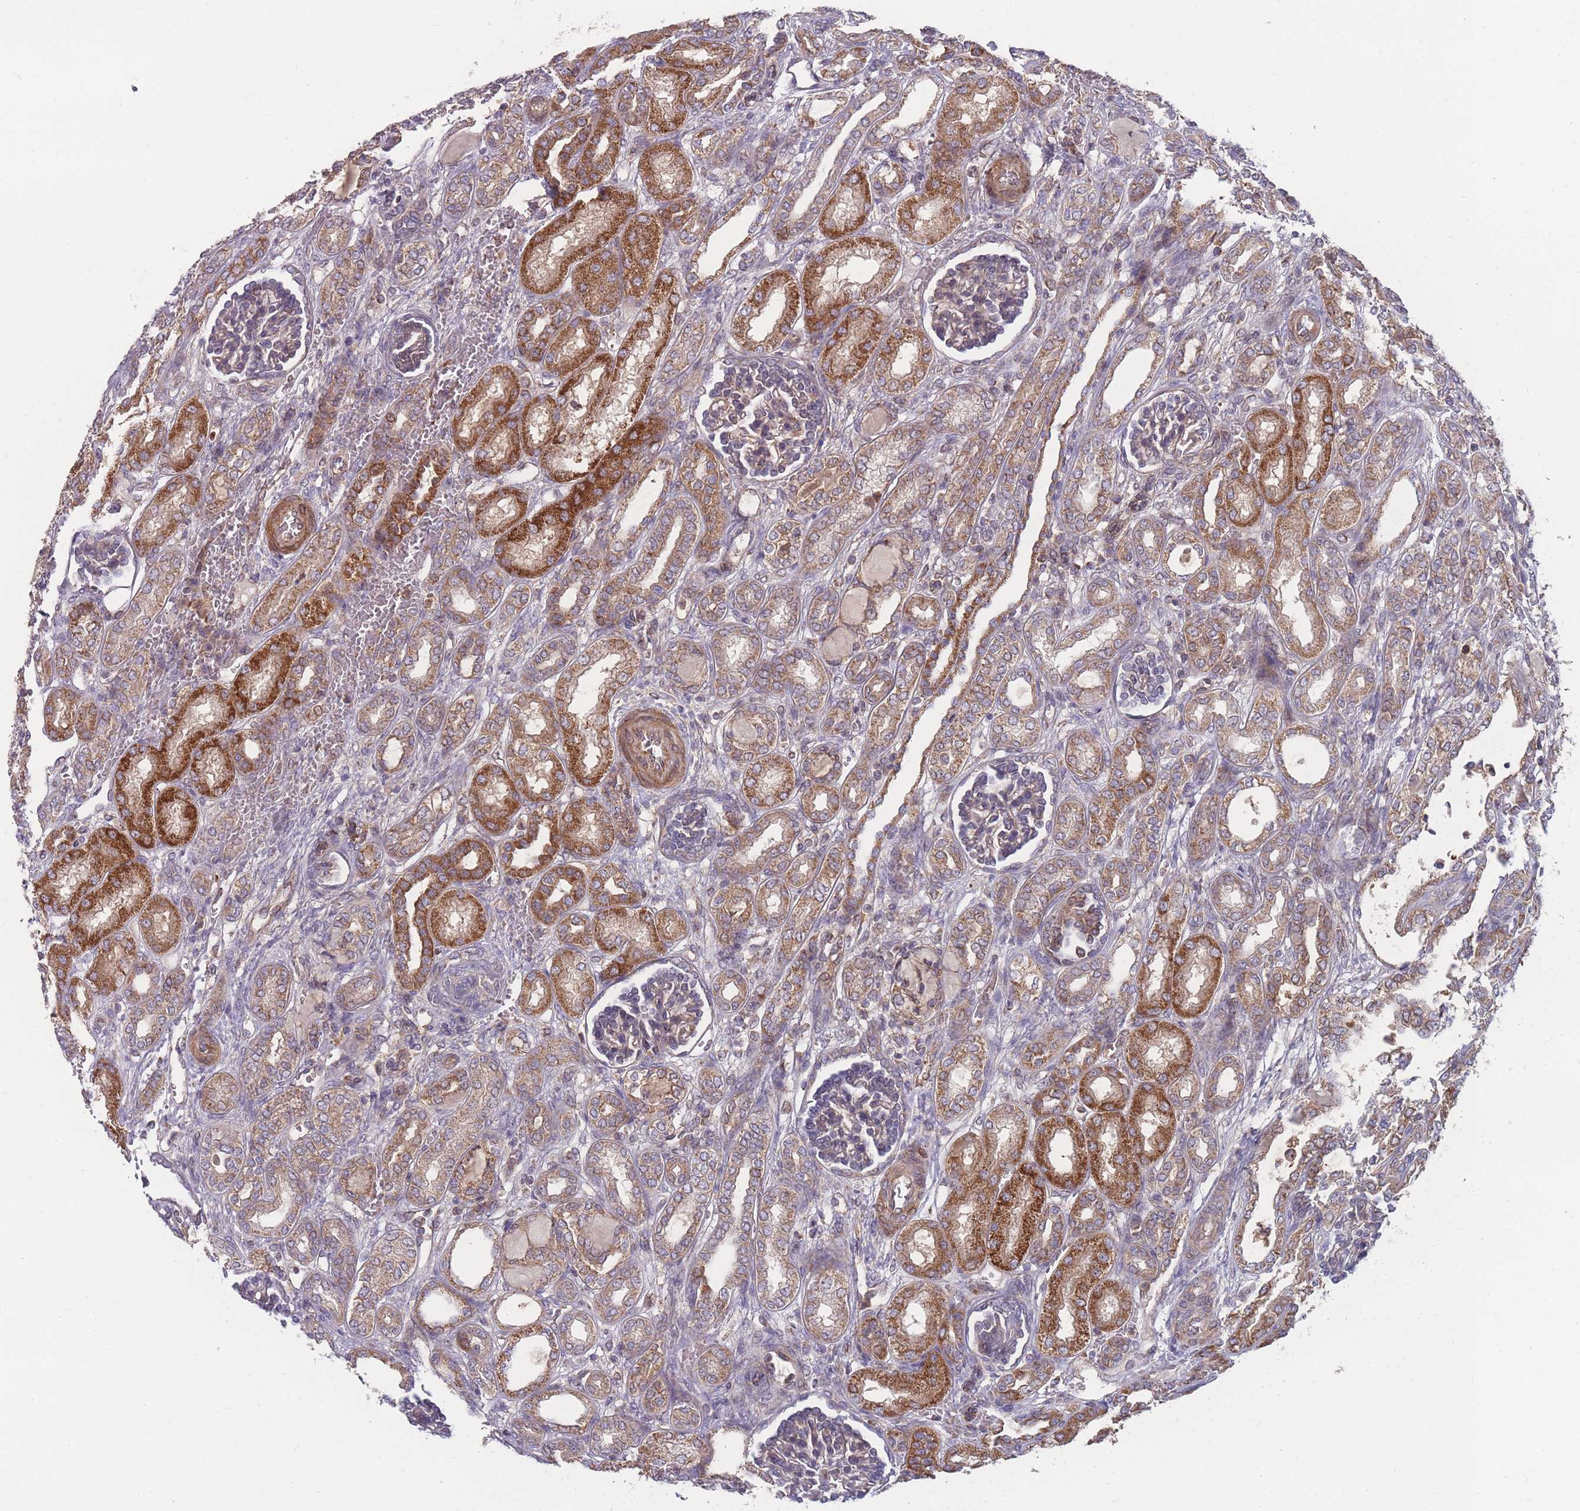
{"staining": {"intensity": "weak", "quantity": "<25%", "location": "cytoplasmic/membranous"}, "tissue": "kidney", "cell_type": "Cells in glomeruli", "image_type": "normal", "snomed": [{"axis": "morphology", "description": "Normal tissue, NOS"}, {"axis": "morphology", "description": "Neoplasm, malignant, NOS"}, {"axis": "topography", "description": "Kidney"}], "caption": "A micrograph of kidney stained for a protein displays no brown staining in cells in glomeruli. (DAB (3,3'-diaminobenzidine) immunohistochemistry (IHC) visualized using brightfield microscopy, high magnification).", "gene": "SLC35B4", "patient": {"sex": "female", "age": 1}}